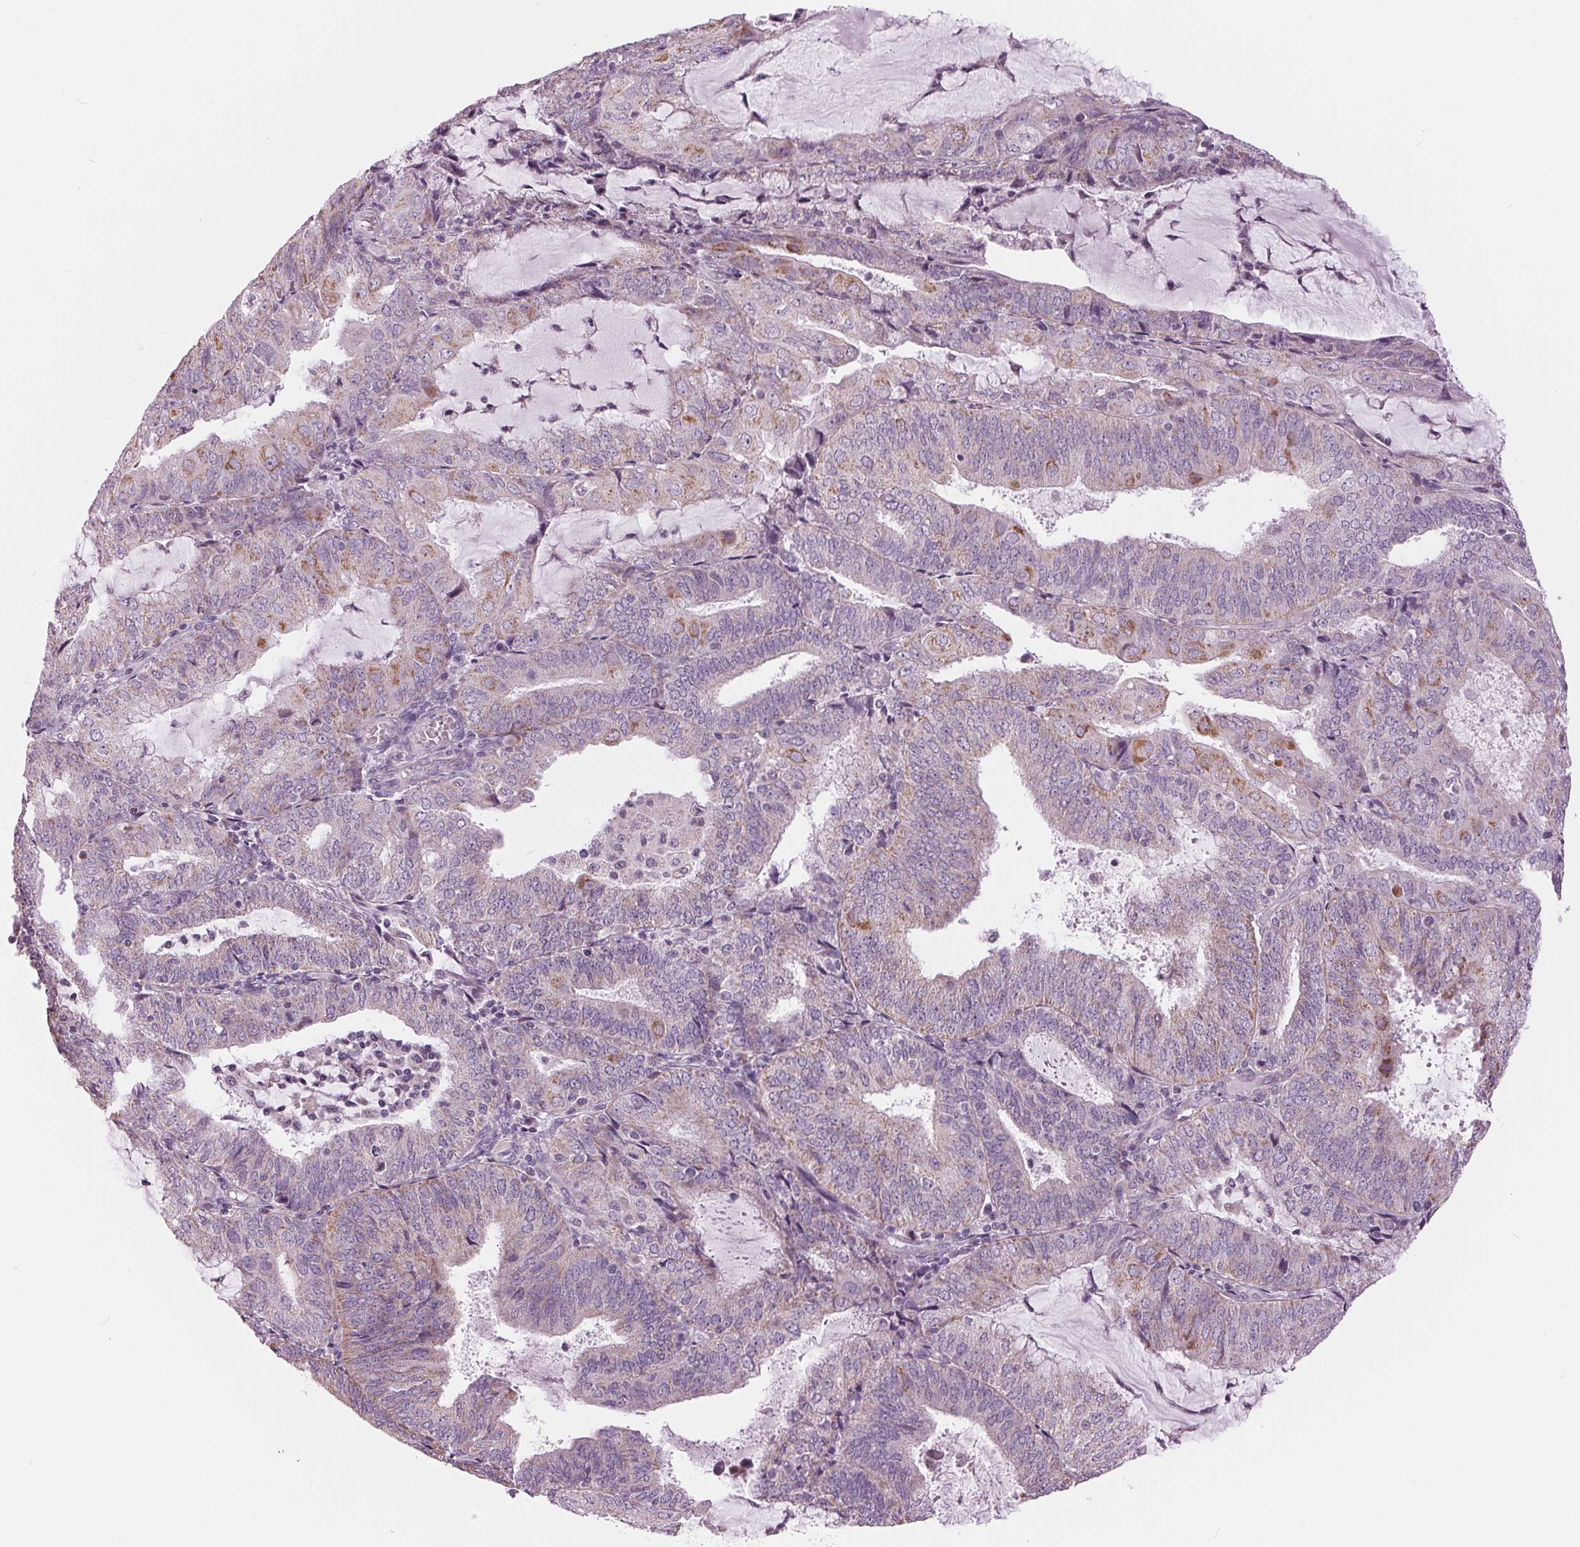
{"staining": {"intensity": "weak", "quantity": "25%-75%", "location": "cytoplasmic/membranous"}, "tissue": "endometrial cancer", "cell_type": "Tumor cells", "image_type": "cancer", "snomed": [{"axis": "morphology", "description": "Adenocarcinoma, NOS"}, {"axis": "topography", "description": "Endometrium"}], "caption": "Immunohistochemical staining of human adenocarcinoma (endometrial) shows weak cytoplasmic/membranous protein expression in about 25%-75% of tumor cells.", "gene": "SAMD4A", "patient": {"sex": "female", "age": 81}}